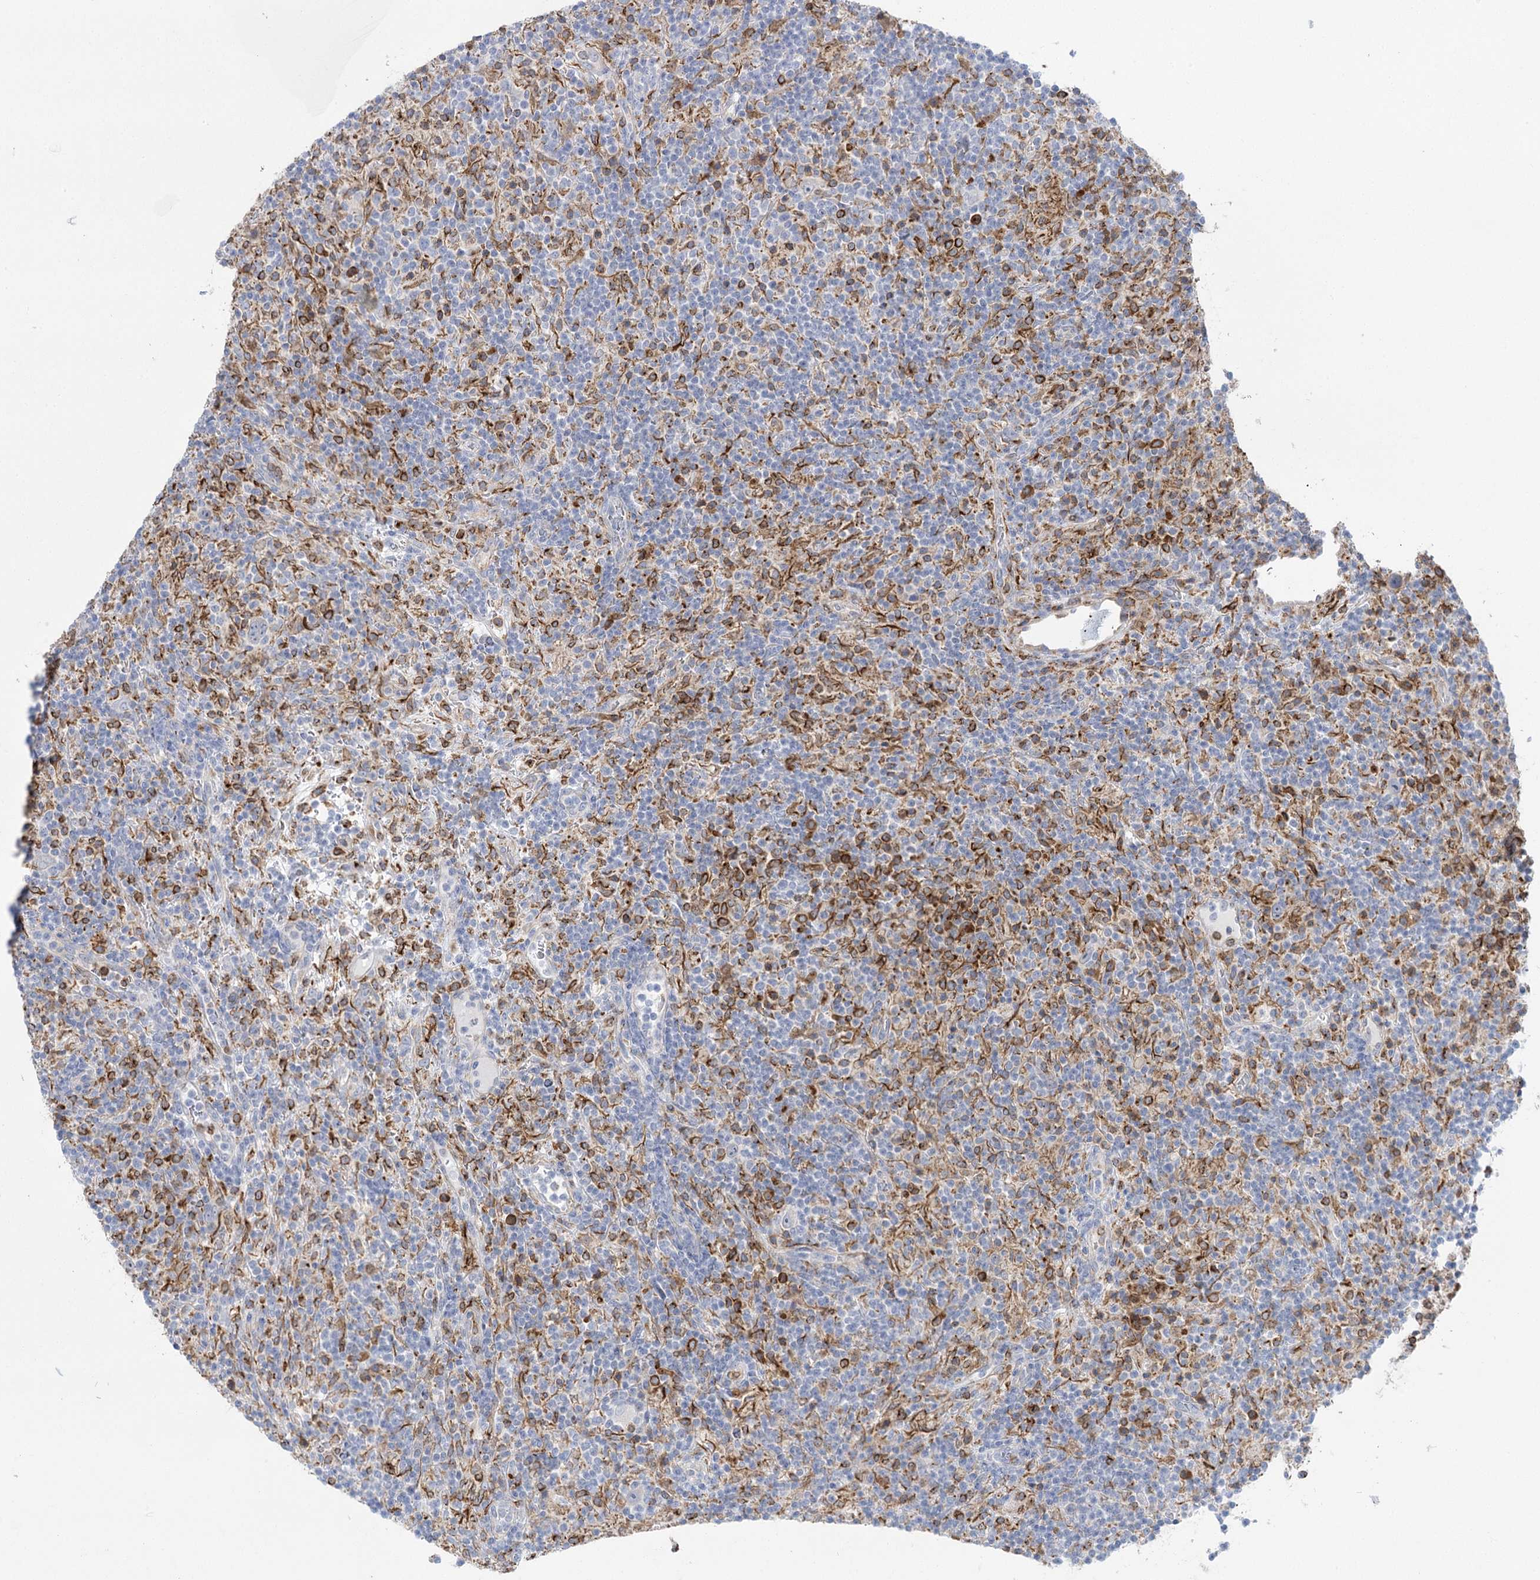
{"staining": {"intensity": "negative", "quantity": "none", "location": "none"}, "tissue": "lymphoma", "cell_type": "Tumor cells", "image_type": "cancer", "snomed": [{"axis": "morphology", "description": "Hodgkin's disease, NOS"}, {"axis": "topography", "description": "Lymph node"}], "caption": "Lymphoma was stained to show a protein in brown. There is no significant positivity in tumor cells.", "gene": "CCDC88A", "patient": {"sex": "male", "age": 70}}